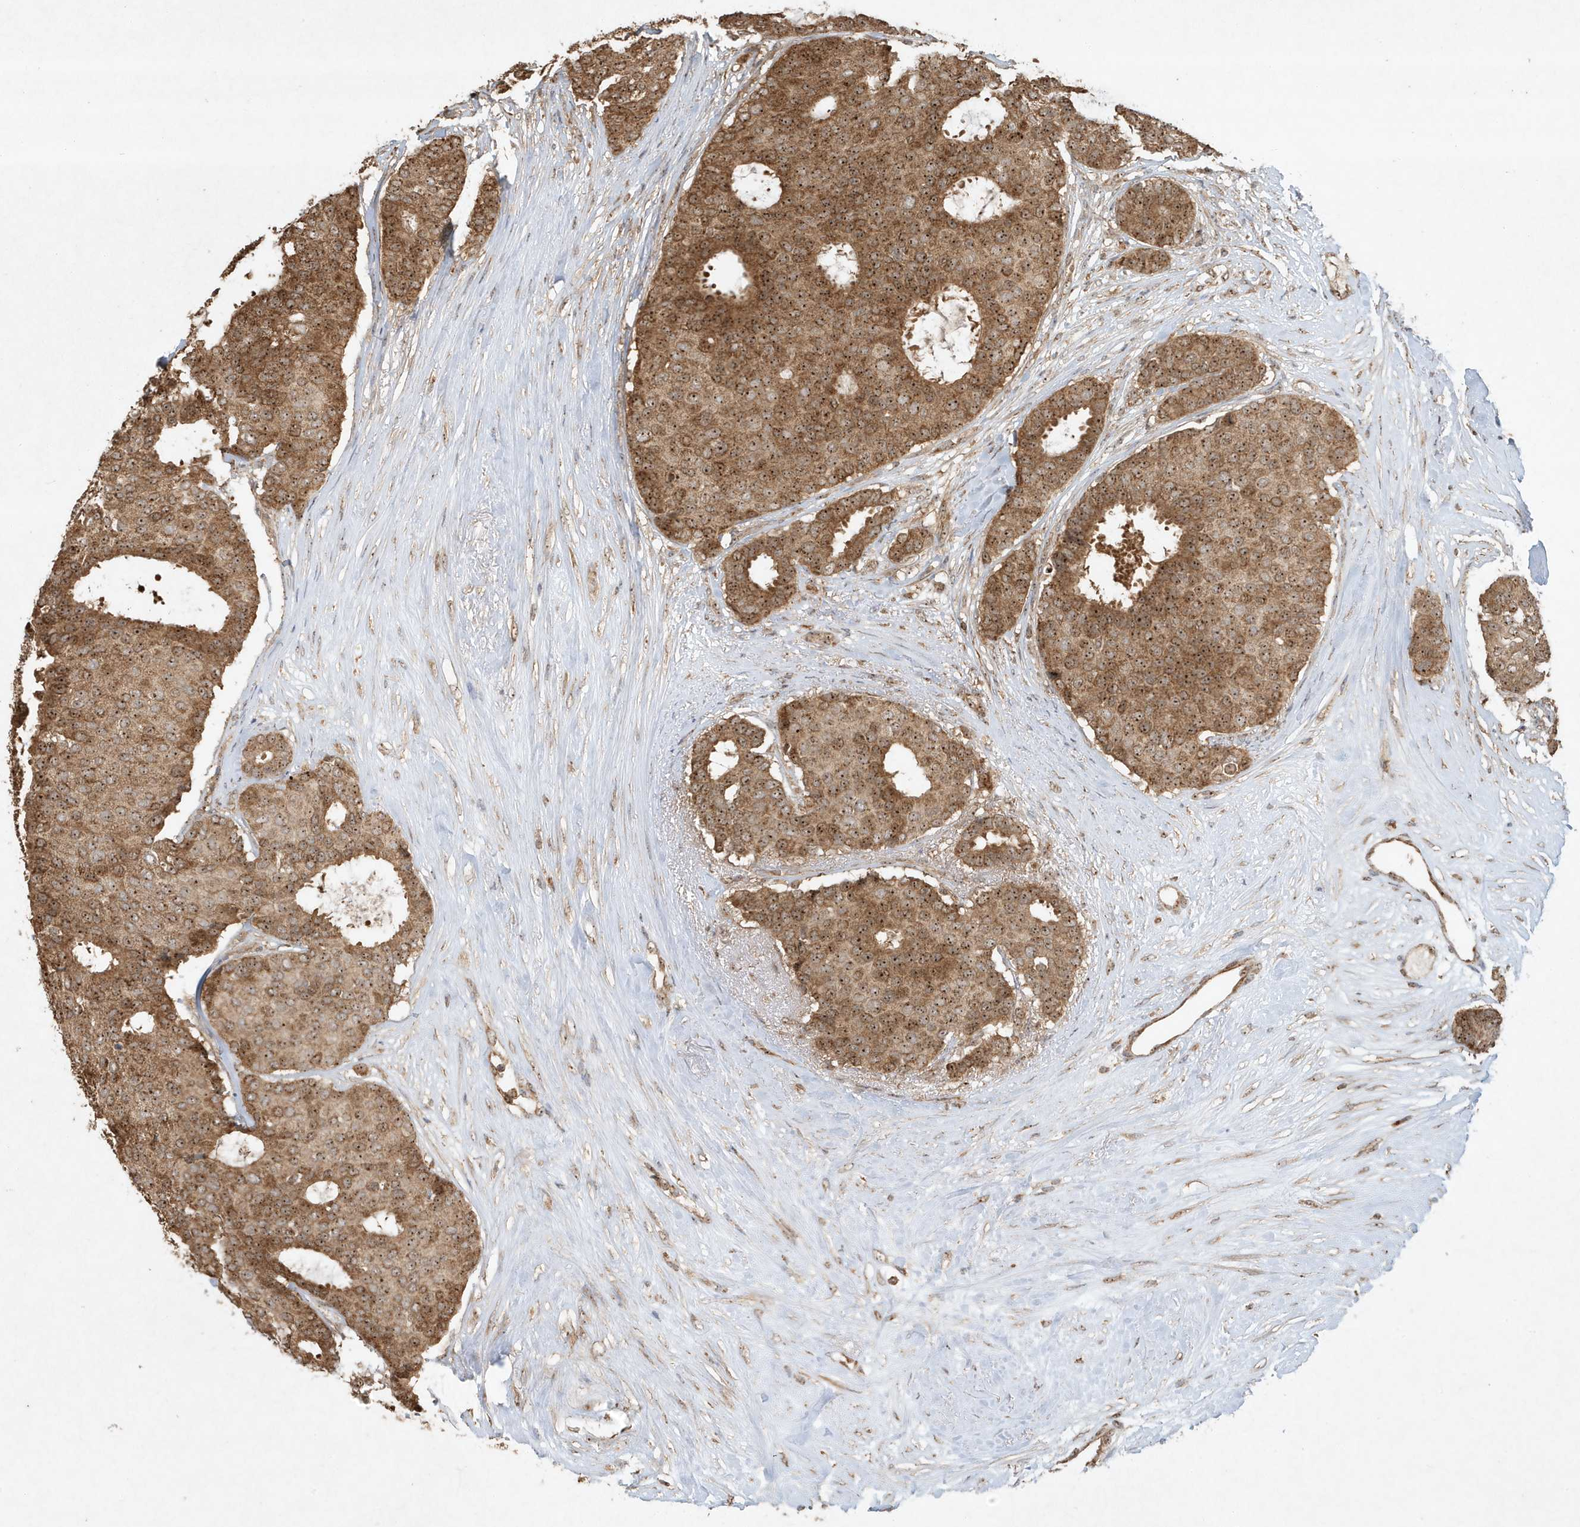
{"staining": {"intensity": "strong", "quantity": ">75%", "location": "cytoplasmic/membranous,nuclear"}, "tissue": "breast cancer", "cell_type": "Tumor cells", "image_type": "cancer", "snomed": [{"axis": "morphology", "description": "Duct carcinoma"}, {"axis": "topography", "description": "Breast"}], "caption": "A micrograph of human breast cancer stained for a protein exhibits strong cytoplasmic/membranous and nuclear brown staining in tumor cells.", "gene": "ABCB9", "patient": {"sex": "female", "age": 75}}